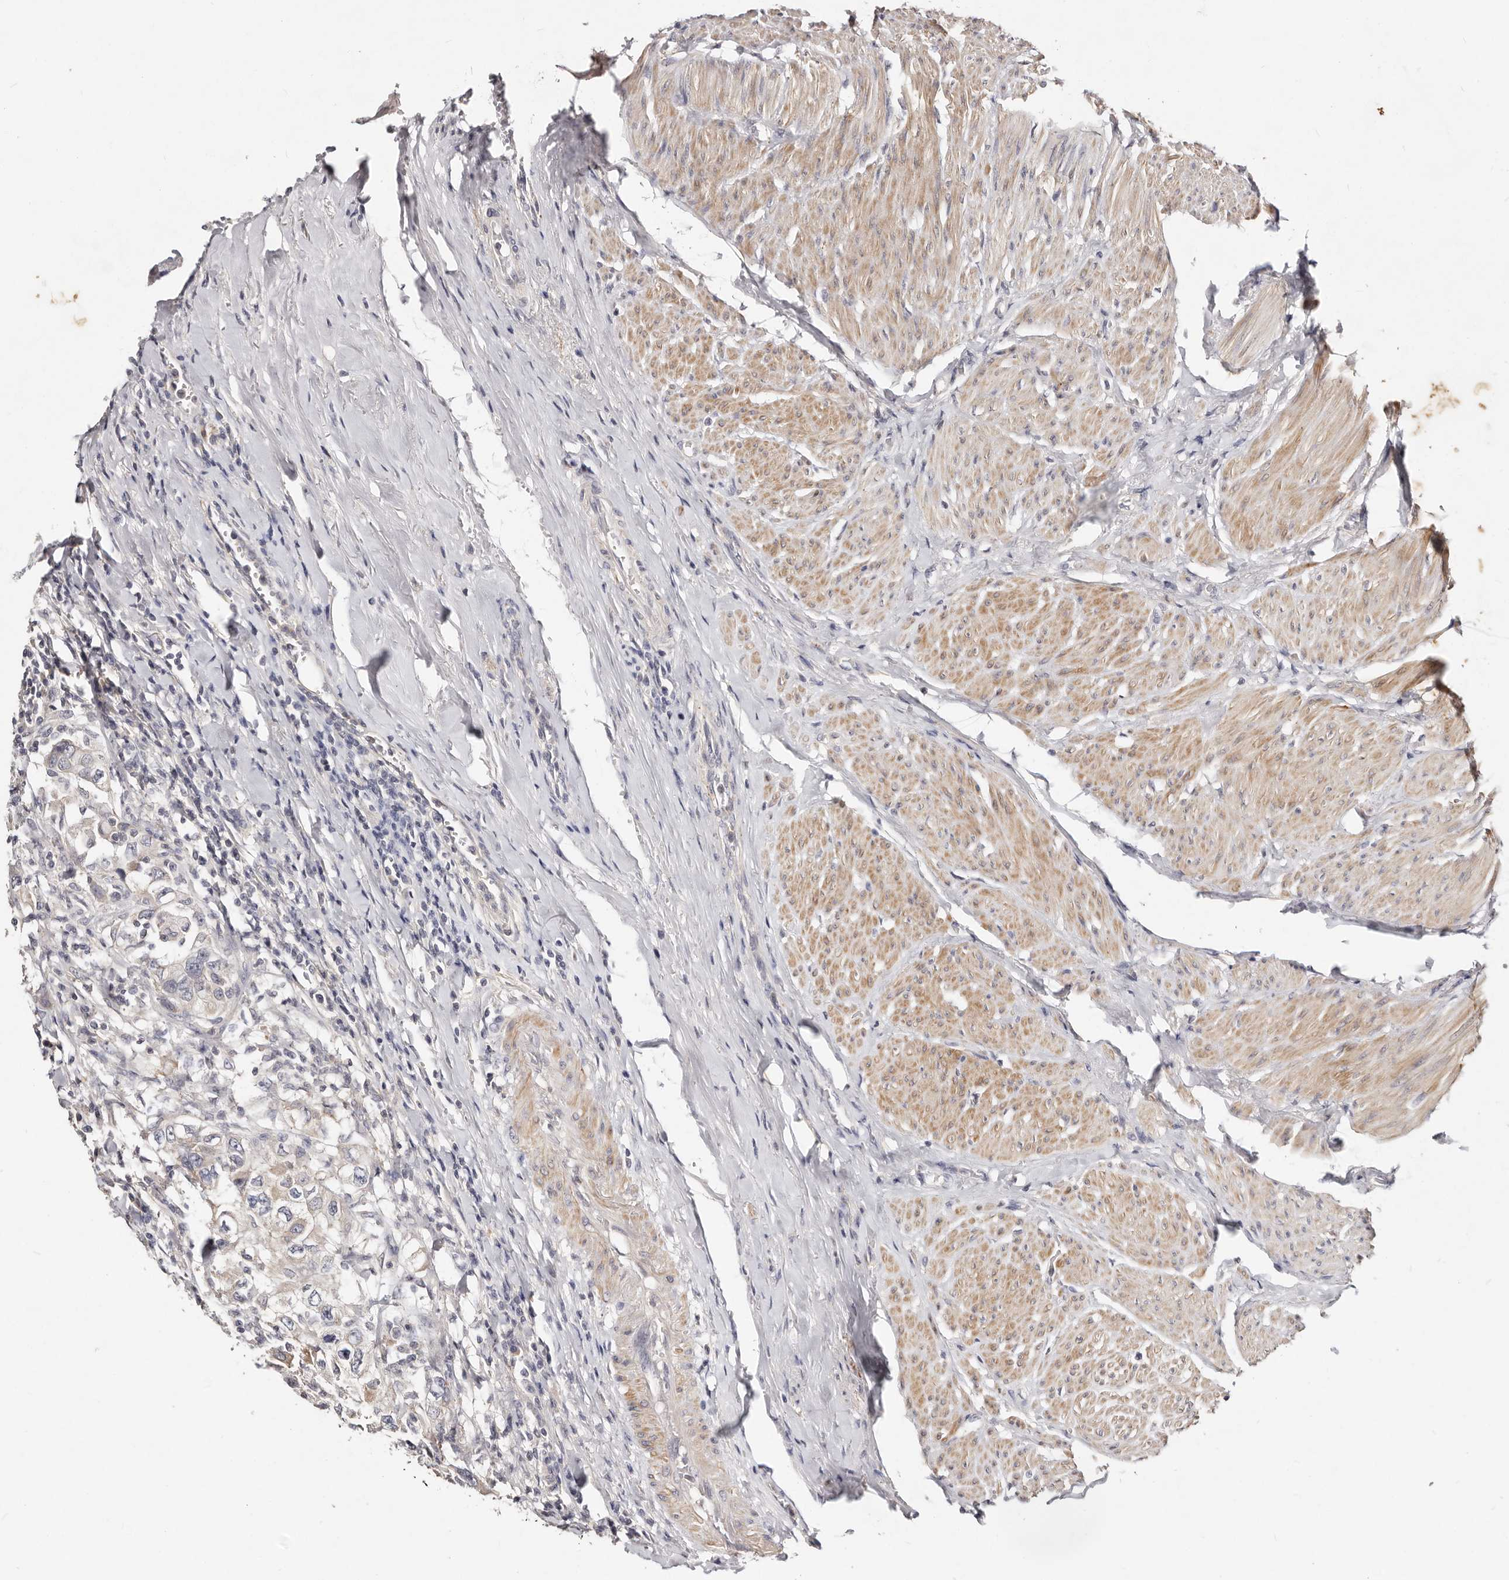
{"staining": {"intensity": "negative", "quantity": "none", "location": "none"}, "tissue": "urothelial cancer", "cell_type": "Tumor cells", "image_type": "cancer", "snomed": [{"axis": "morphology", "description": "Urothelial carcinoma, High grade"}, {"axis": "topography", "description": "Urinary bladder"}], "caption": "Human urothelial cancer stained for a protein using IHC demonstrates no expression in tumor cells.", "gene": "MRPS33", "patient": {"sex": "female", "age": 80}}